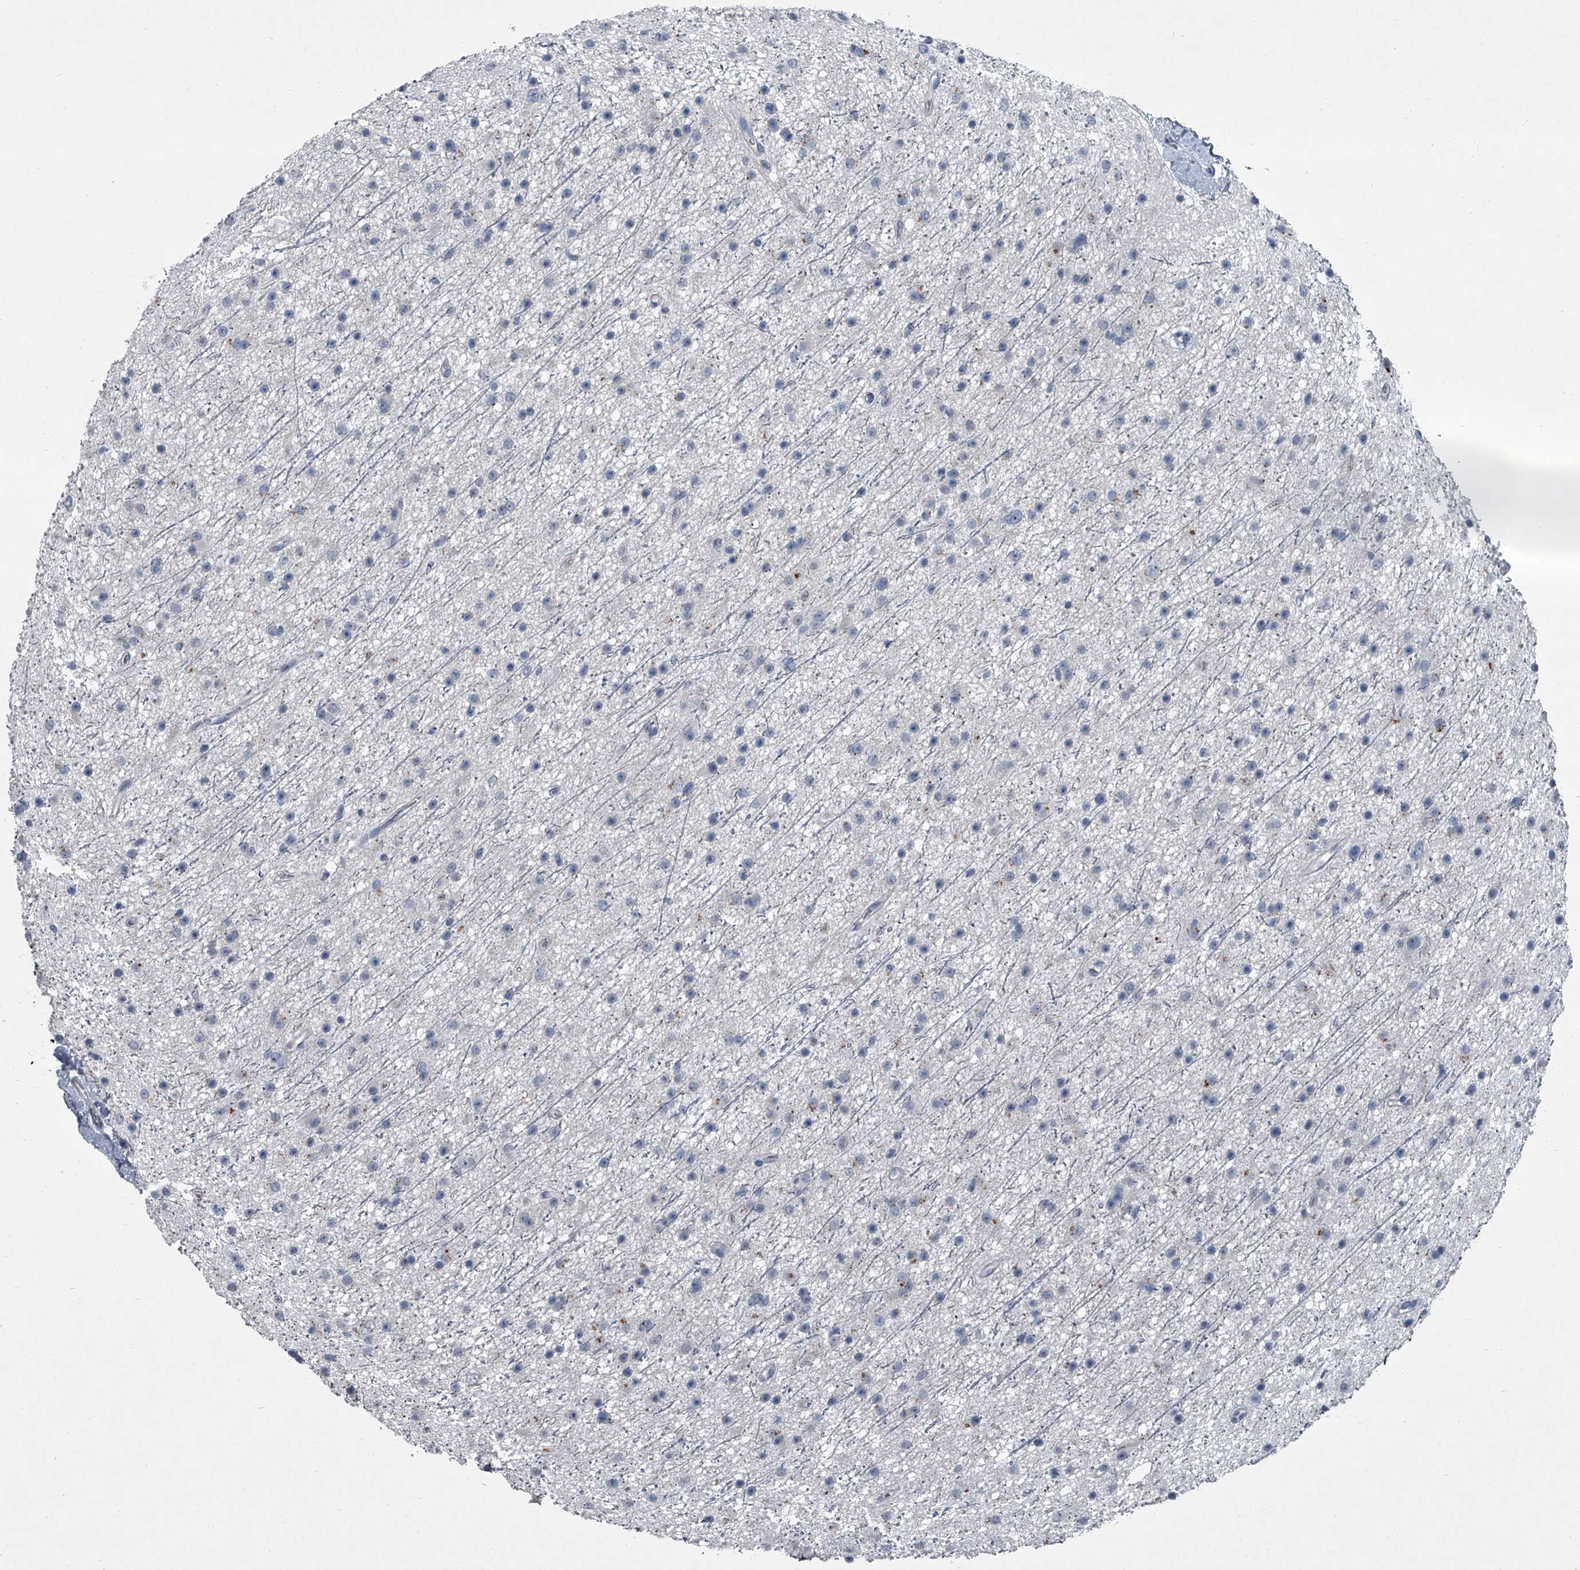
{"staining": {"intensity": "negative", "quantity": "none", "location": "none"}, "tissue": "glioma", "cell_type": "Tumor cells", "image_type": "cancer", "snomed": [{"axis": "morphology", "description": "Glioma, malignant, Low grade"}, {"axis": "topography", "description": "Cerebral cortex"}], "caption": "IHC micrograph of human glioma stained for a protein (brown), which shows no staining in tumor cells. (Stains: DAB (3,3'-diaminobenzidine) immunohistochemistry with hematoxylin counter stain, Microscopy: brightfield microscopy at high magnification).", "gene": "HEPHL1", "patient": {"sex": "female", "age": 39}}